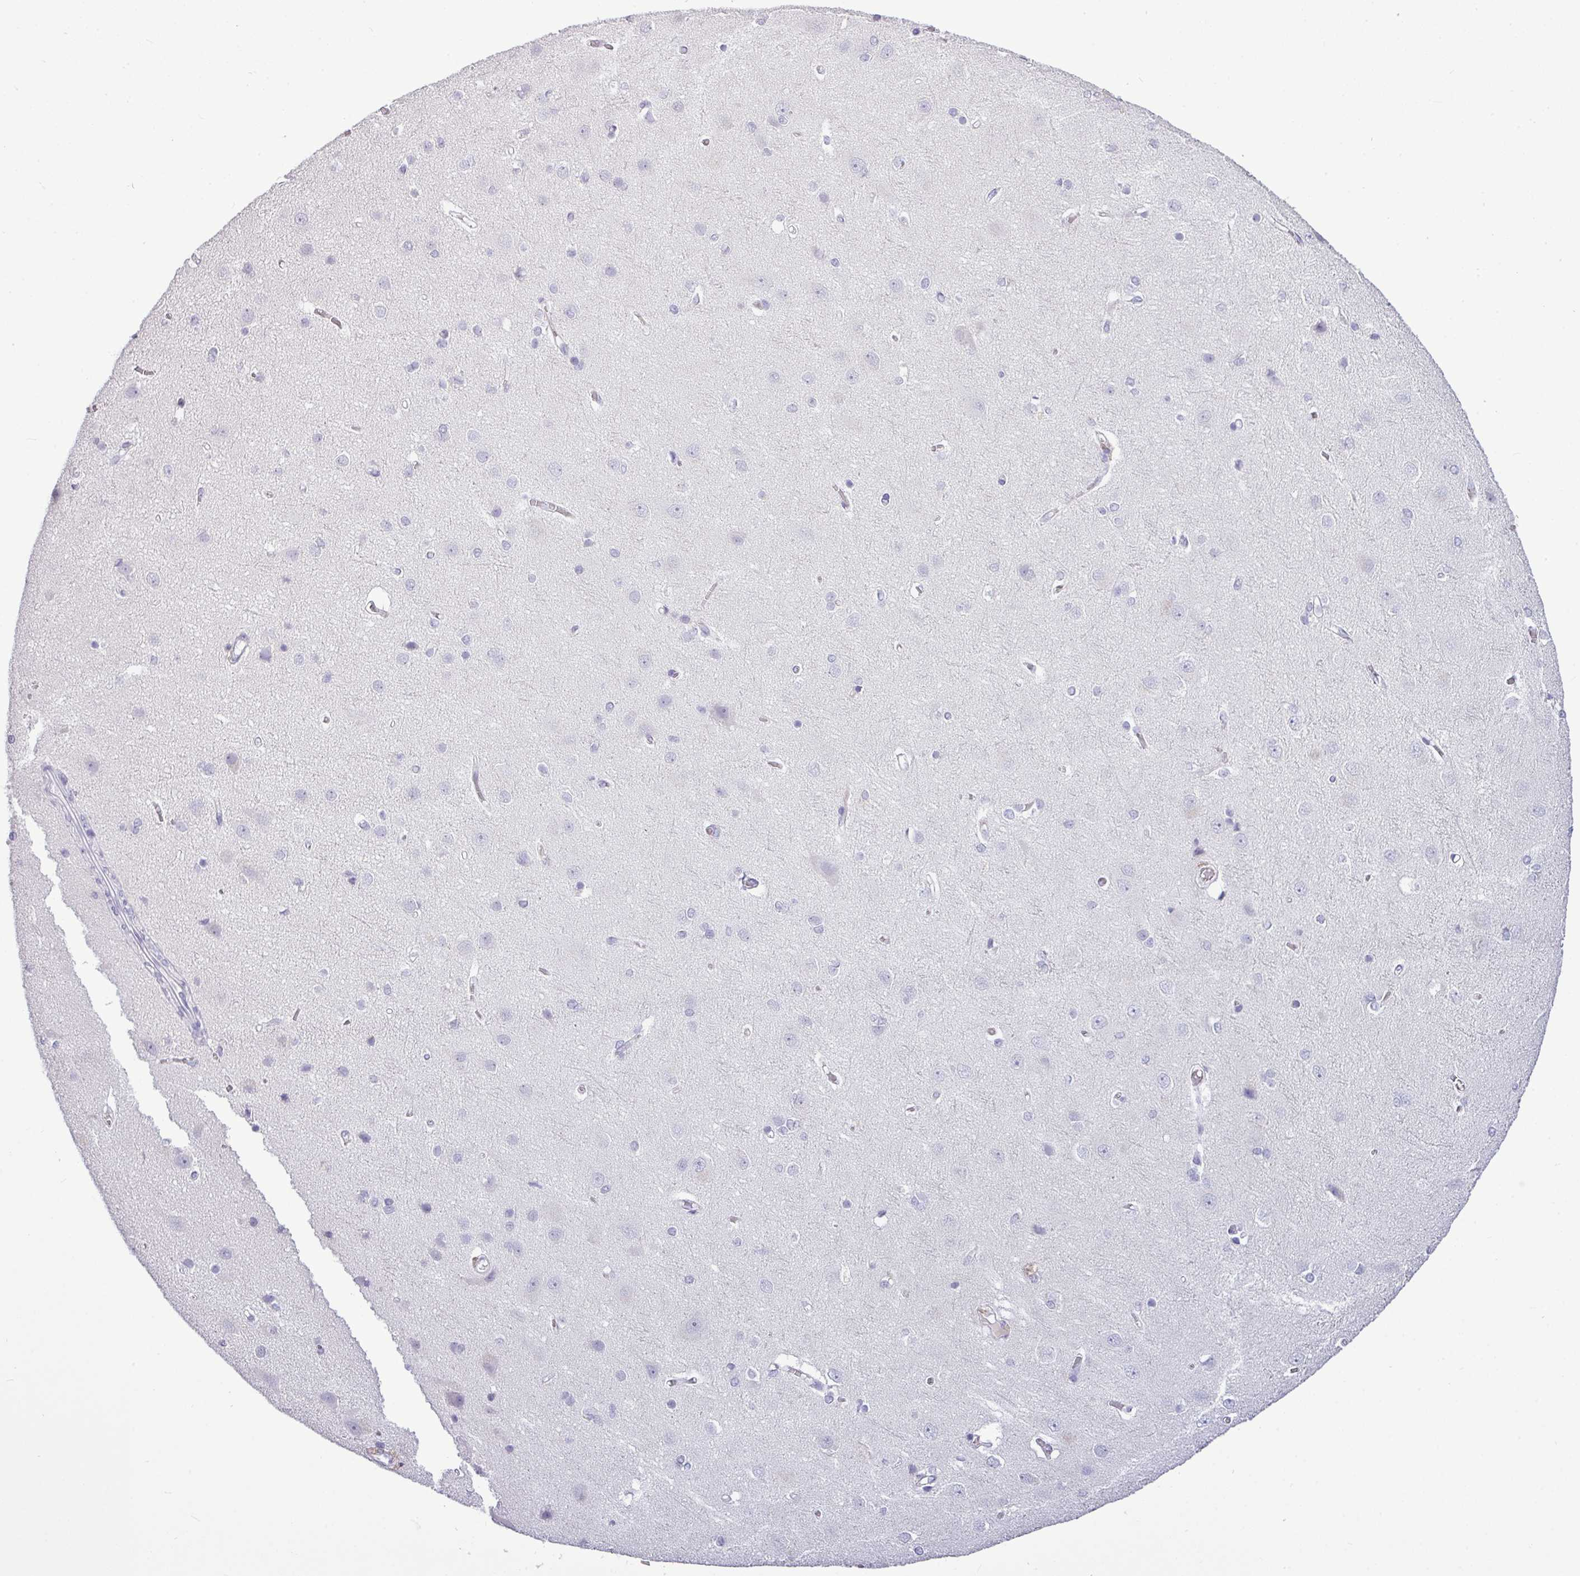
{"staining": {"intensity": "negative", "quantity": "none", "location": "none"}, "tissue": "cerebral cortex", "cell_type": "Endothelial cells", "image_type": "normal", "snomed": [{"axis": "morphology", "description": "Normal tissue, NOS"}, {"axis": "topography", "description": "Cerebral cortex"}], "caption": "Unremarkable cerebral cortex was stained to show a protein in brown. There is no significant expression in endothelial cells. (Brightfield microscopy of DAB (3,3'-diaminobenzidine) immunohistochemistry (IHC) at high magnification).", "gene": "TMEM91", "patient": {"sex": "male", "age": 37}}